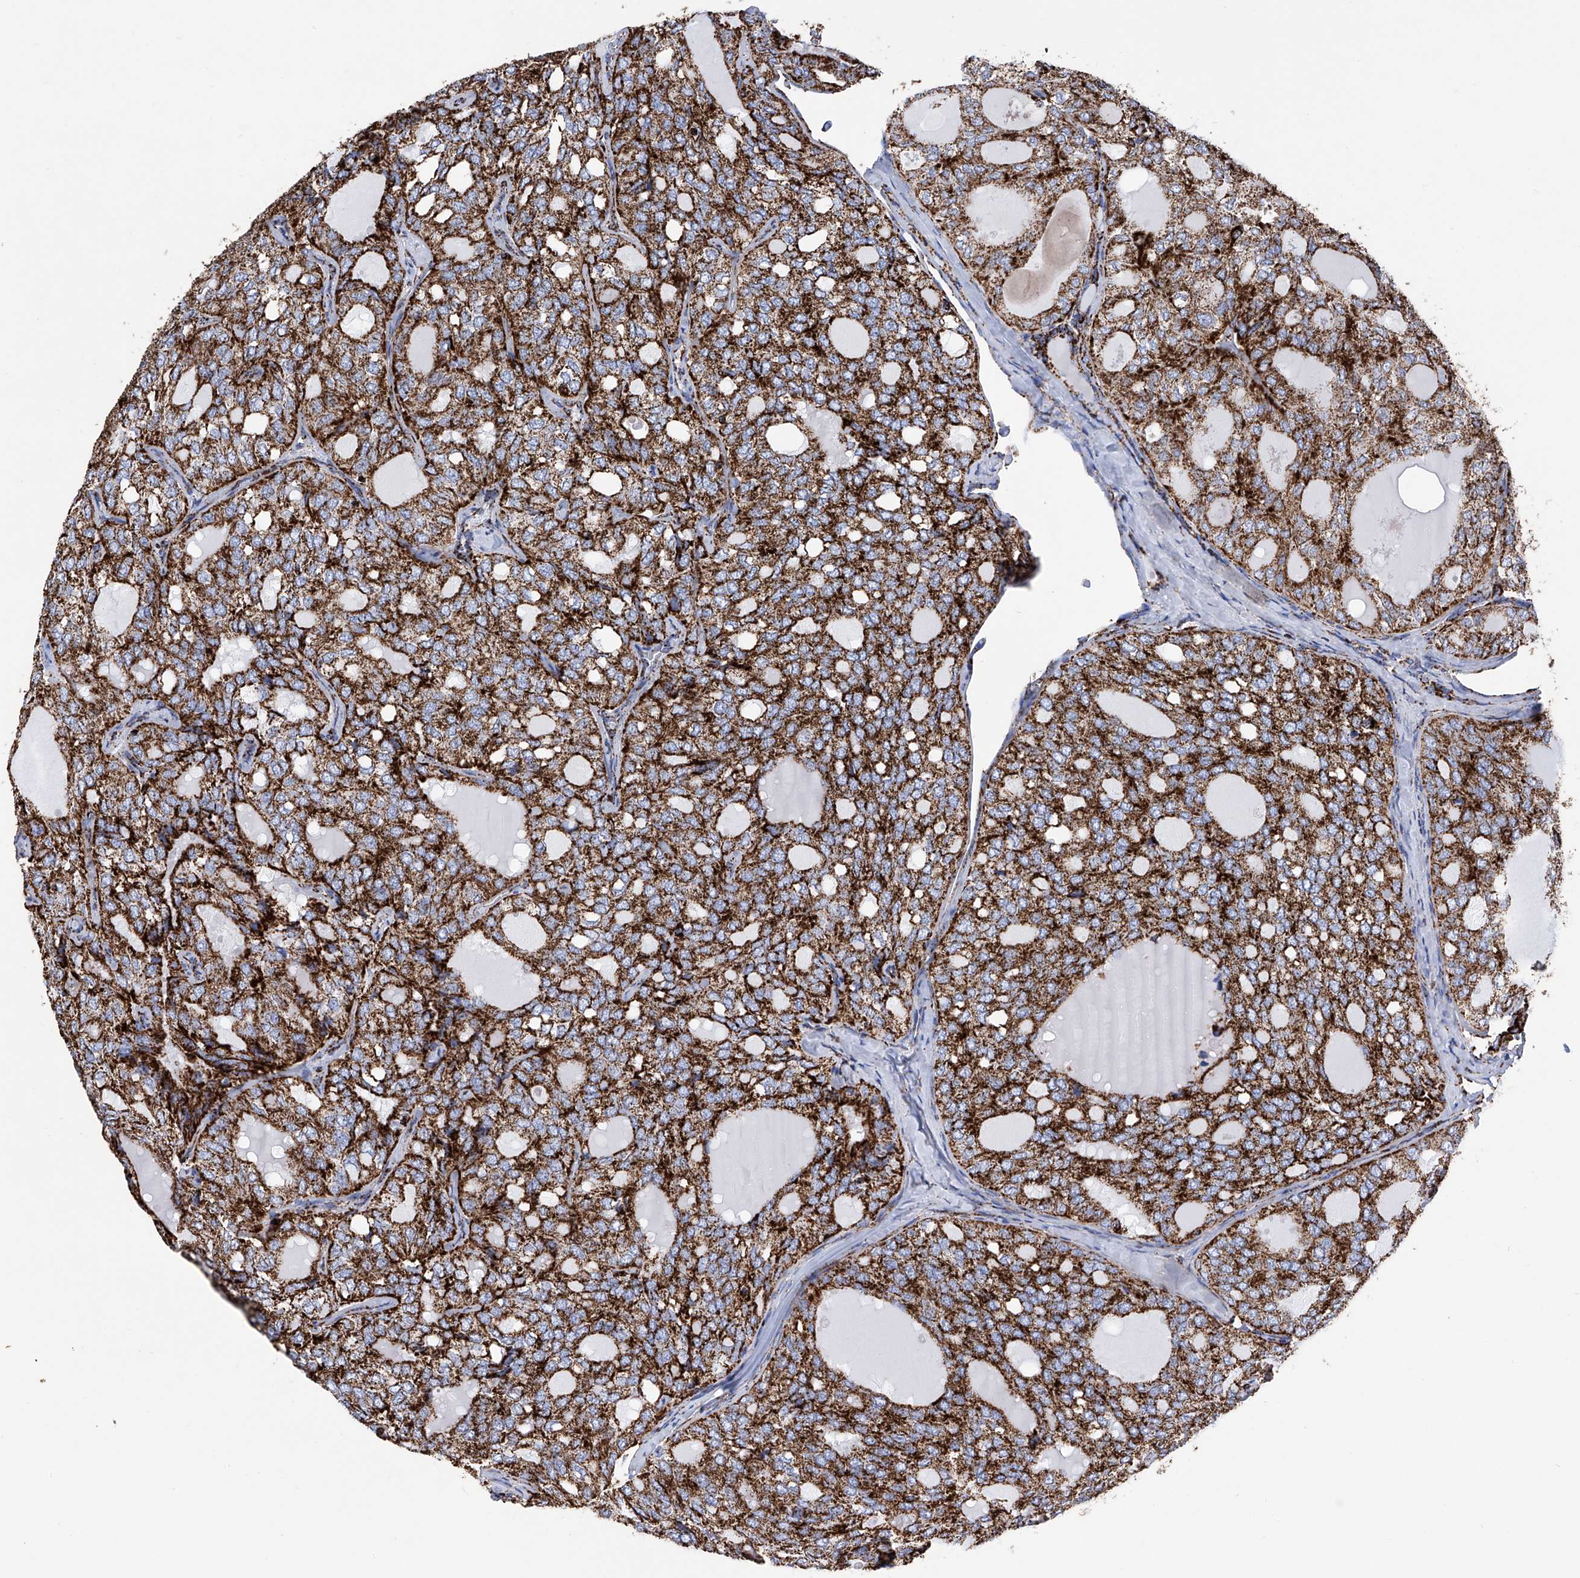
{"staining": {"intensity": "strong", "quantity": ">75%", "location": "cytoplasmic/membranous"}, "tissue": "thyroid cancer", "cell_type": "Tumor cells", "image_type": "cancer", "snomed": [{"axis": "morphology", "description": "Follicular adenoma carcinoma, NOS"}, {"axis": "topography", "description": "Thyroid gland"}], "caption": "Strong cytoplasmic/membranous positivity is present in about >75% of tumor cells in thyroid cancer (follicular adenoma carcinoma). The staining was performed using DAB, with brown indicating positive protein expression. Nuclei are stained blue with hematoxylin.", "gene": "ATP5PF", "patient": {"sex": "male", "age": 75}}